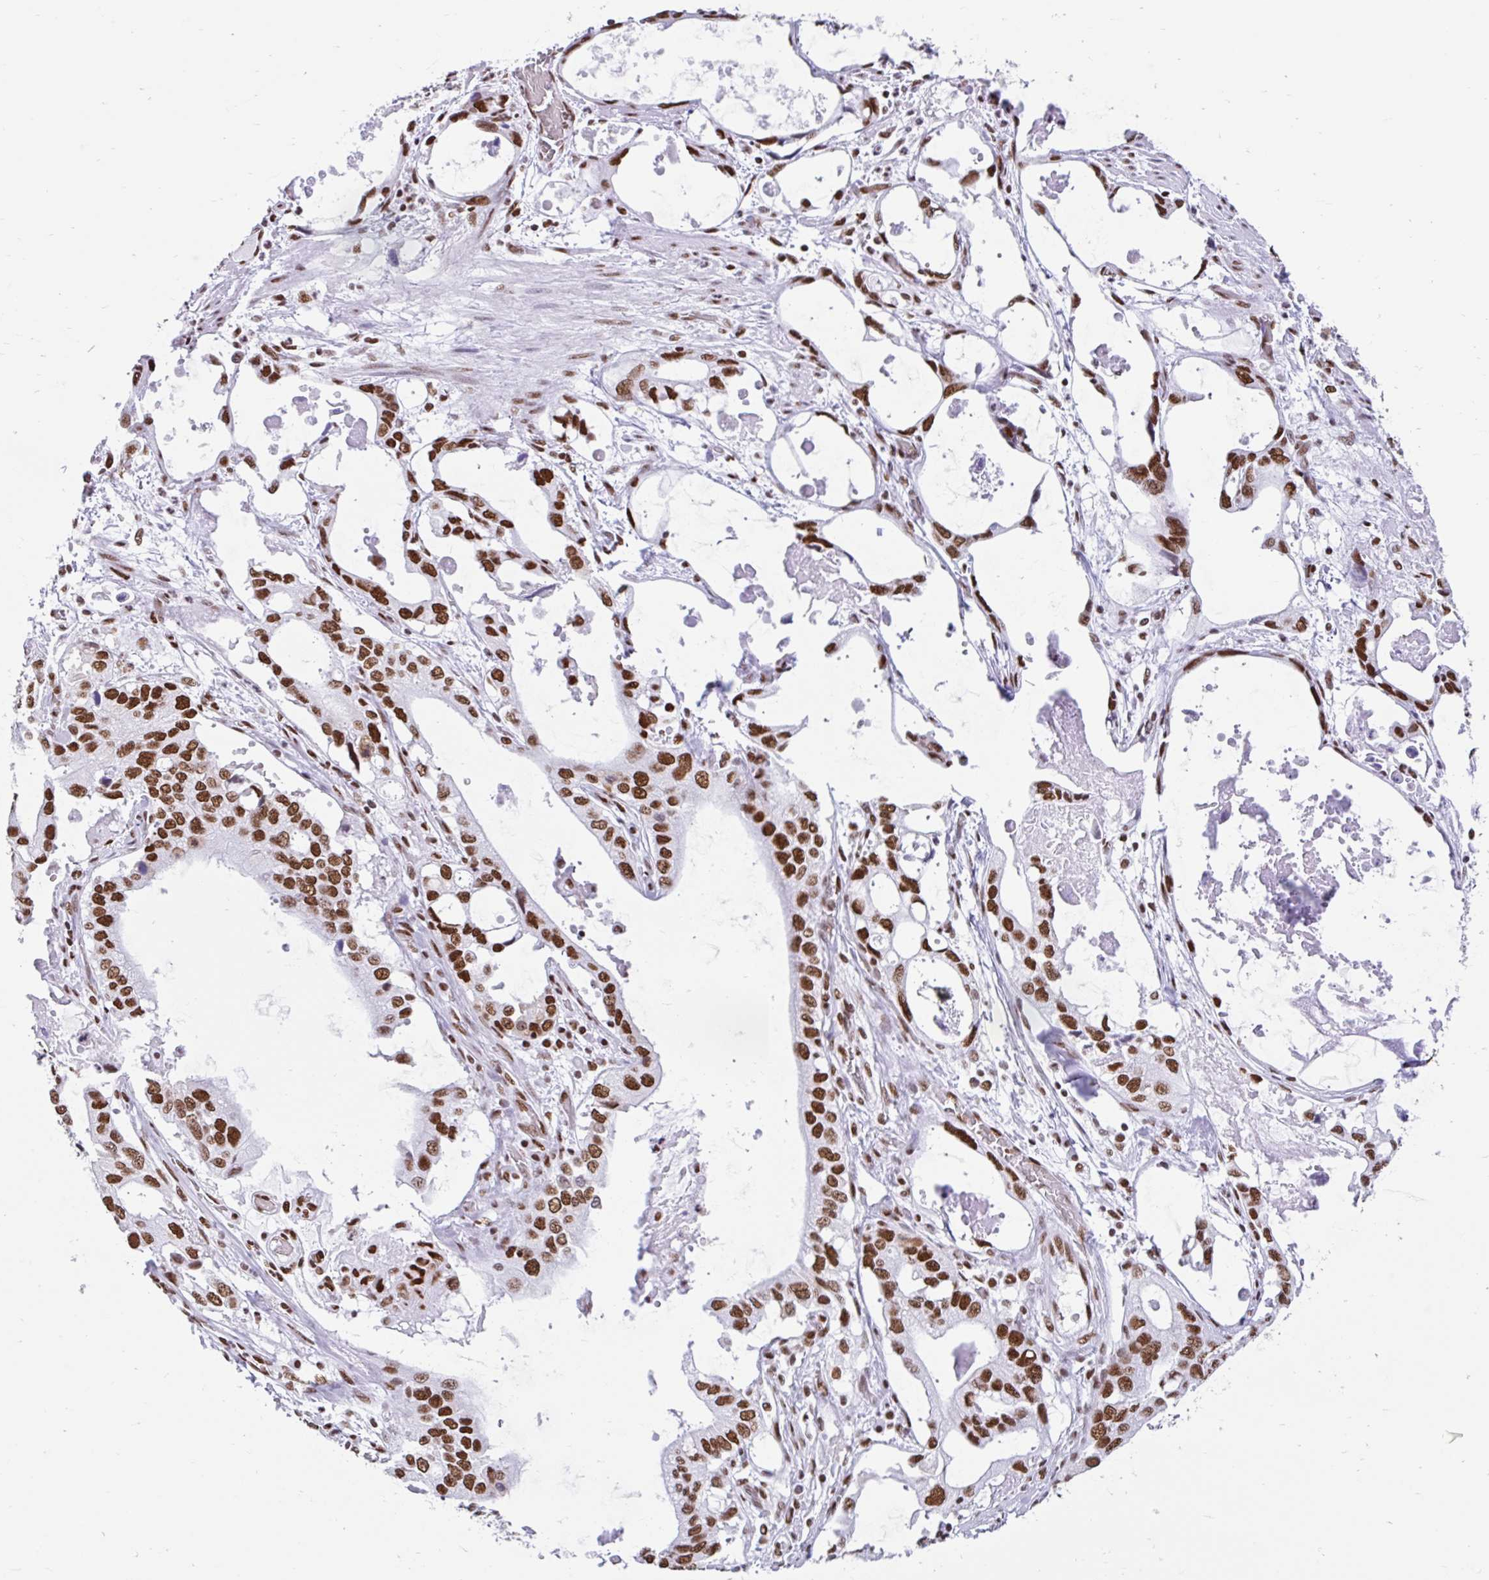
{"staining": {"intensity": "strong", "quantity": ">75%", "location": "nuclear"}, "tissue": "stomach cancer", "cell_type": "Tumor cells", "image_type": "cancer", "snomed": [{"axis": "morphology", "description": "Adenocarcinoma, NOS"}, {"axis": "topography", "description": "Stomach, upper"}], "caption": "Stomach adenocarcinoma tissue demonstrates strong nuclear expression in approximately >75% of tumor cells", "gene": "KHDRBS1", "patient": {"sex": "male", "age": 74}}